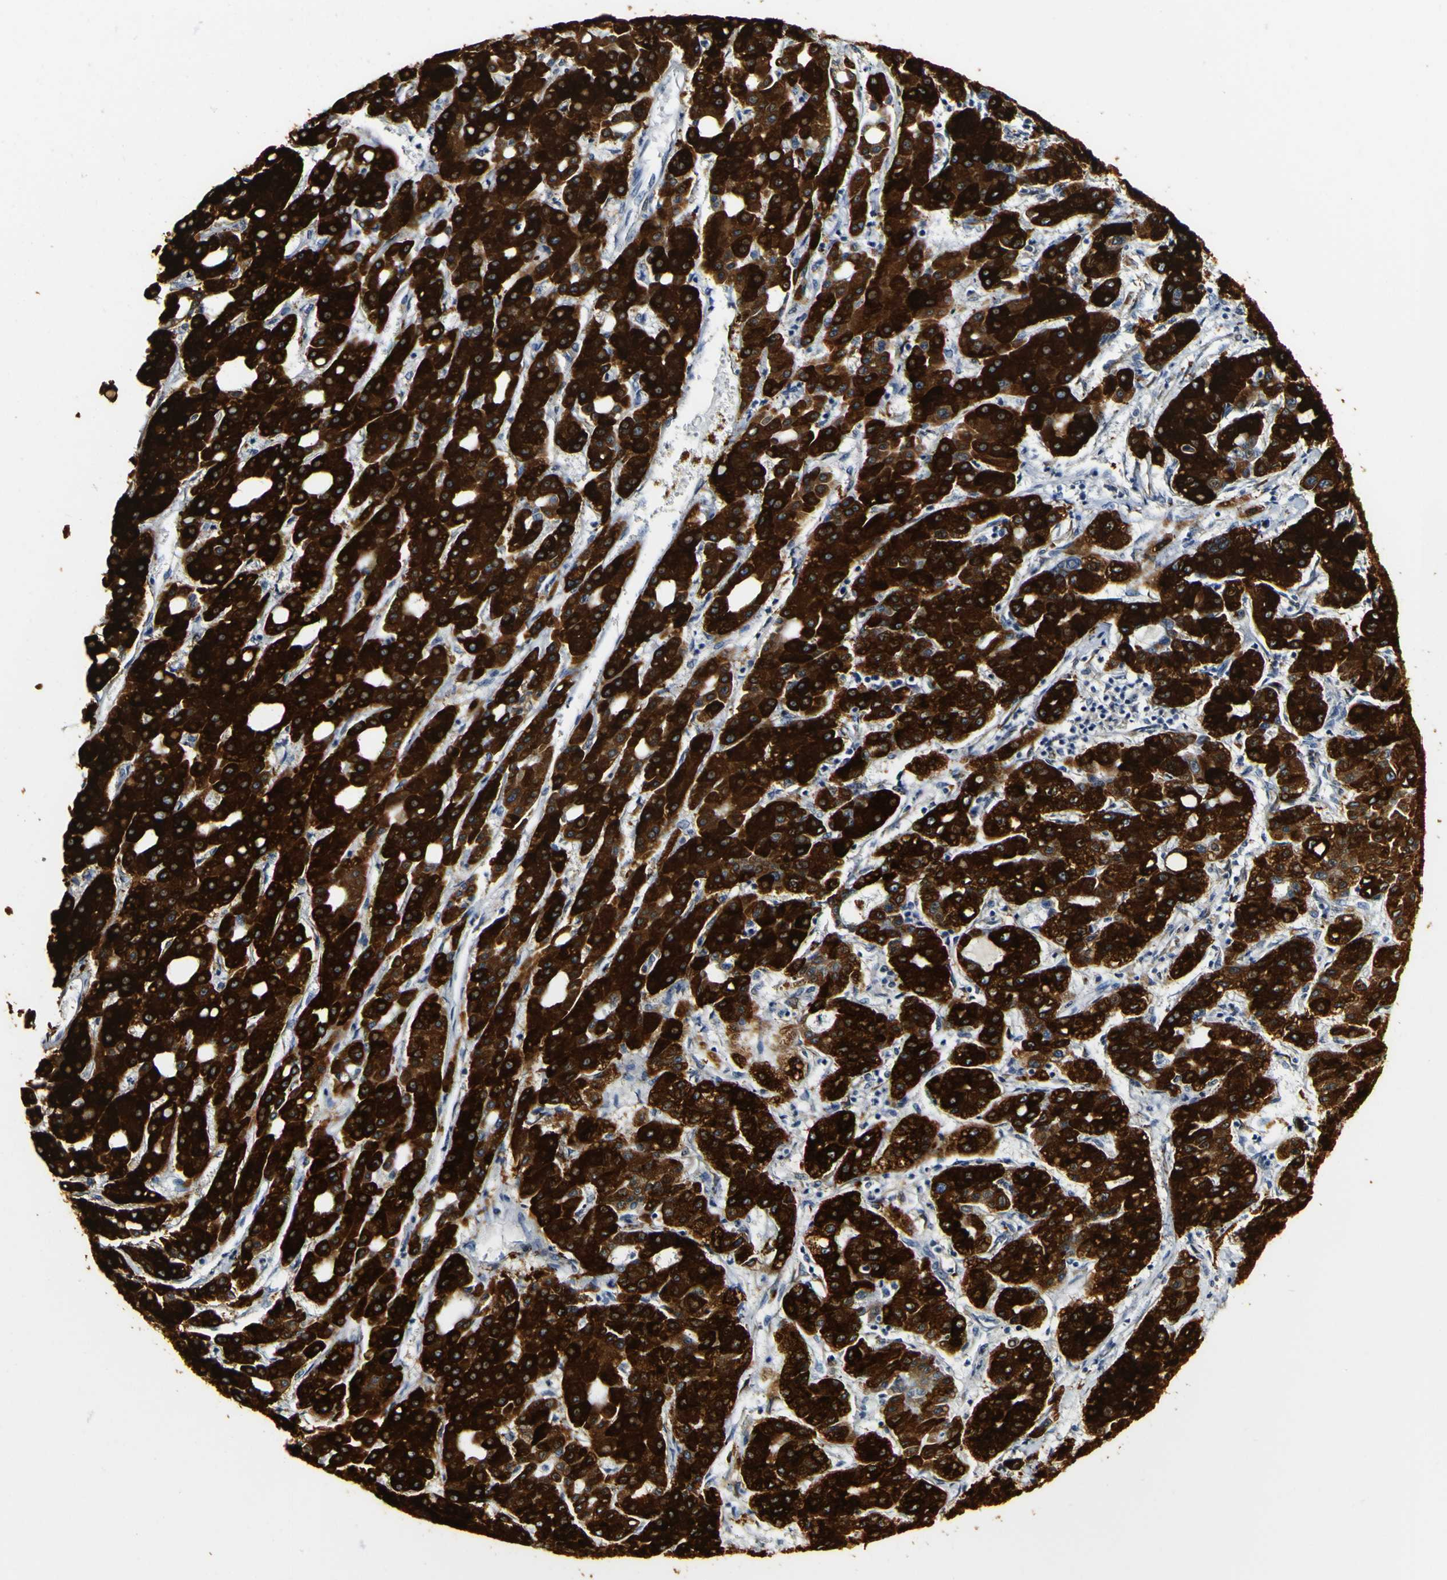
{"staining": {"intensity": "strong", "quantity": ">75%", "location": "cytoplasmic/membranous"}, "tissue": "liver cancer", "cell_type": "Tumor cells", "image_type": "cancer", "snomed": [{"axis": "morphology", "description": "Carcinoma, Hepatocellular, NOS"}, {"axis": "topography", "description": "Liver"}], "caption": "Strong cytoplasmic/membranous protein staining is appreciated in approximately >75% of tumor cells in hepatocellular carcinoma (liver). (DAB (3,3'-diaminobenzidine) = brown stain, brightfield microscopy at high magnification).", "gene": "FMO3", "patient": {"sex": "male", "age": 65}}